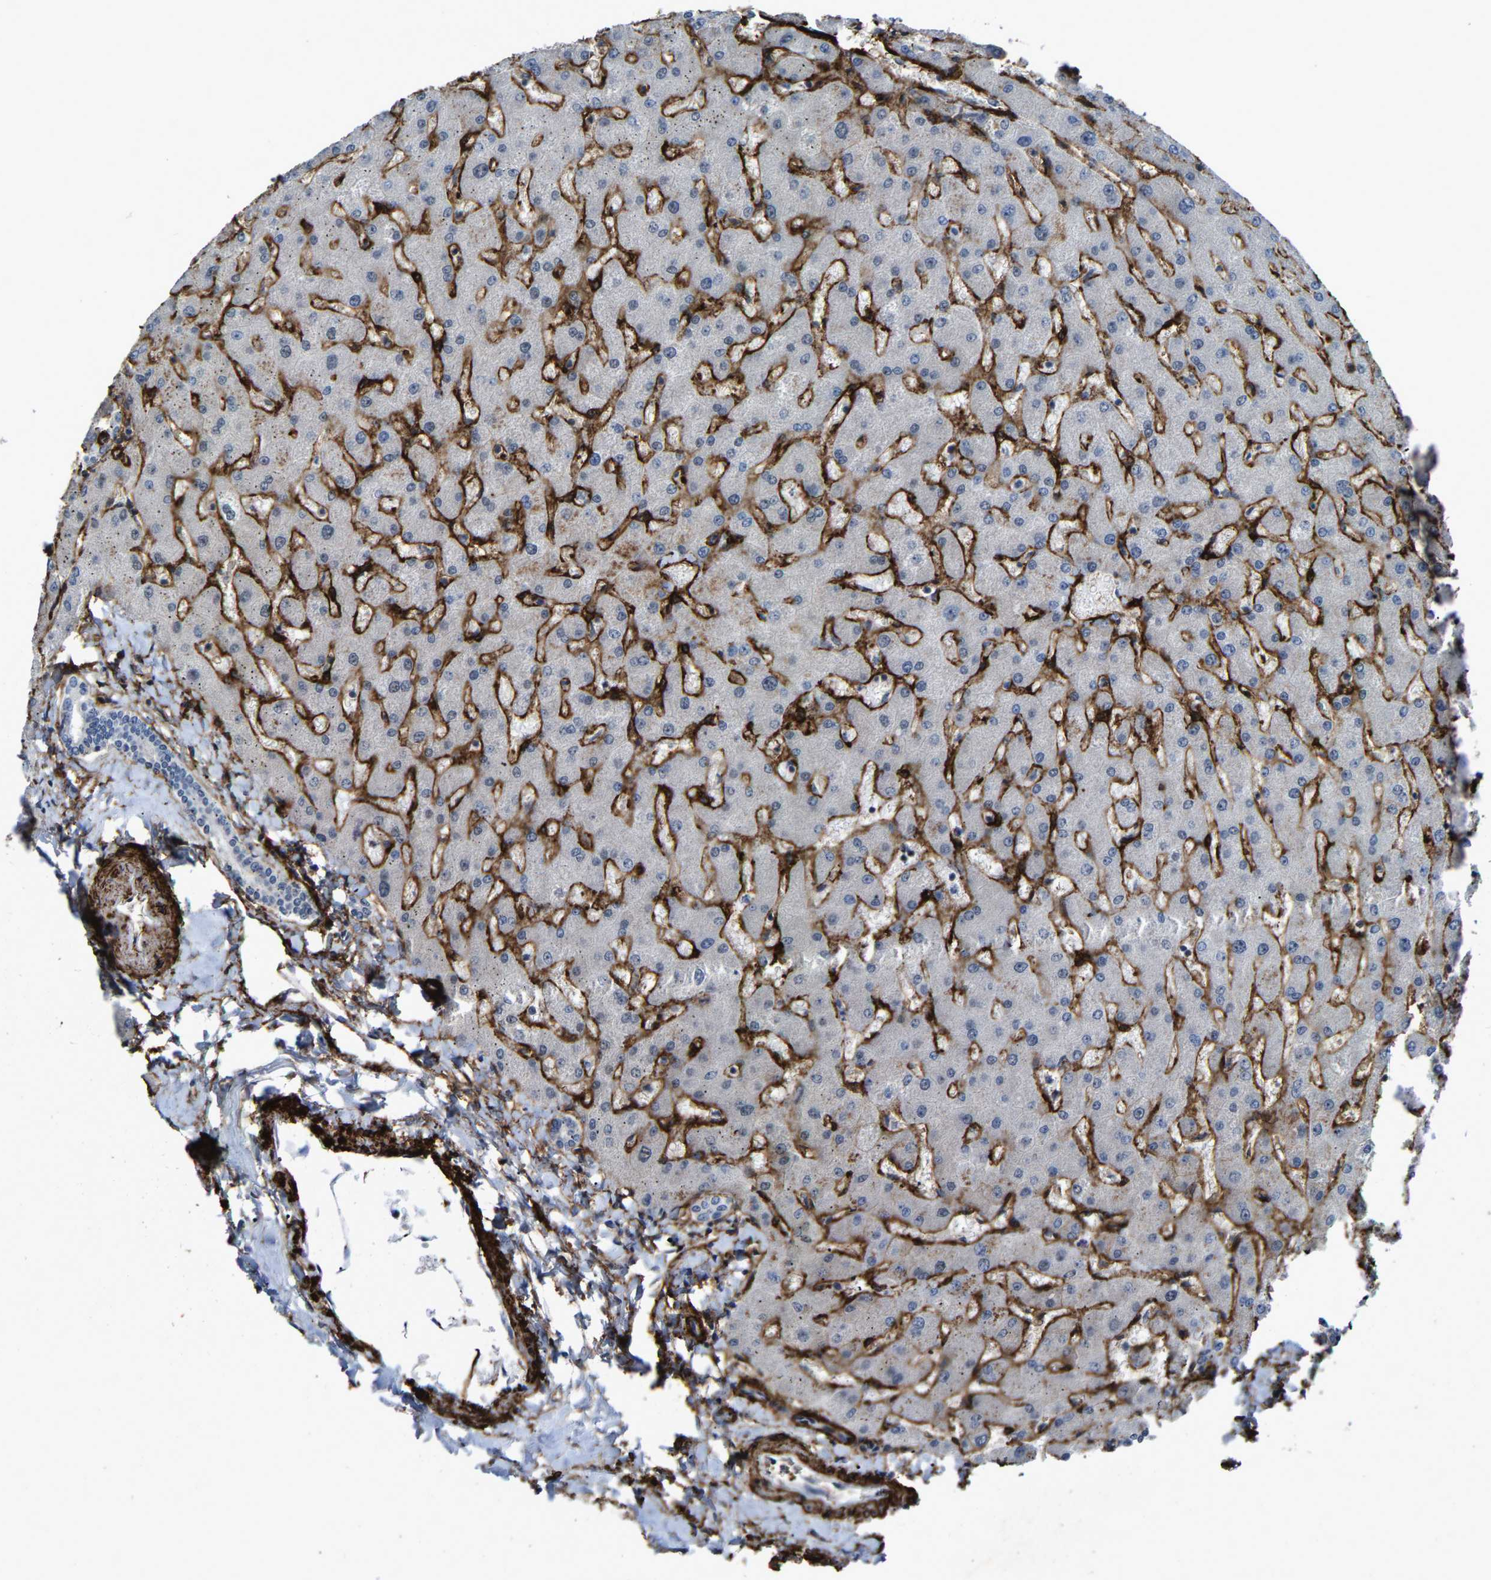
{"staining": {"intensity": "negative", "quantity": "none", "location": "none"}, "tissue": "liver", "cell_type": "Cholangiocytes", "image_type": "normal", "snomed": [{"axis": "morphology", "description": "Normal tissue, NOS"}, {"axis": "topography", "description": "Liver"}], "caption": "Liver stained for a protein using IHC demonstrates no expression cholangiocytes.", "gene": "DDX5", "patient": {"sex": "female", "age": 63}}